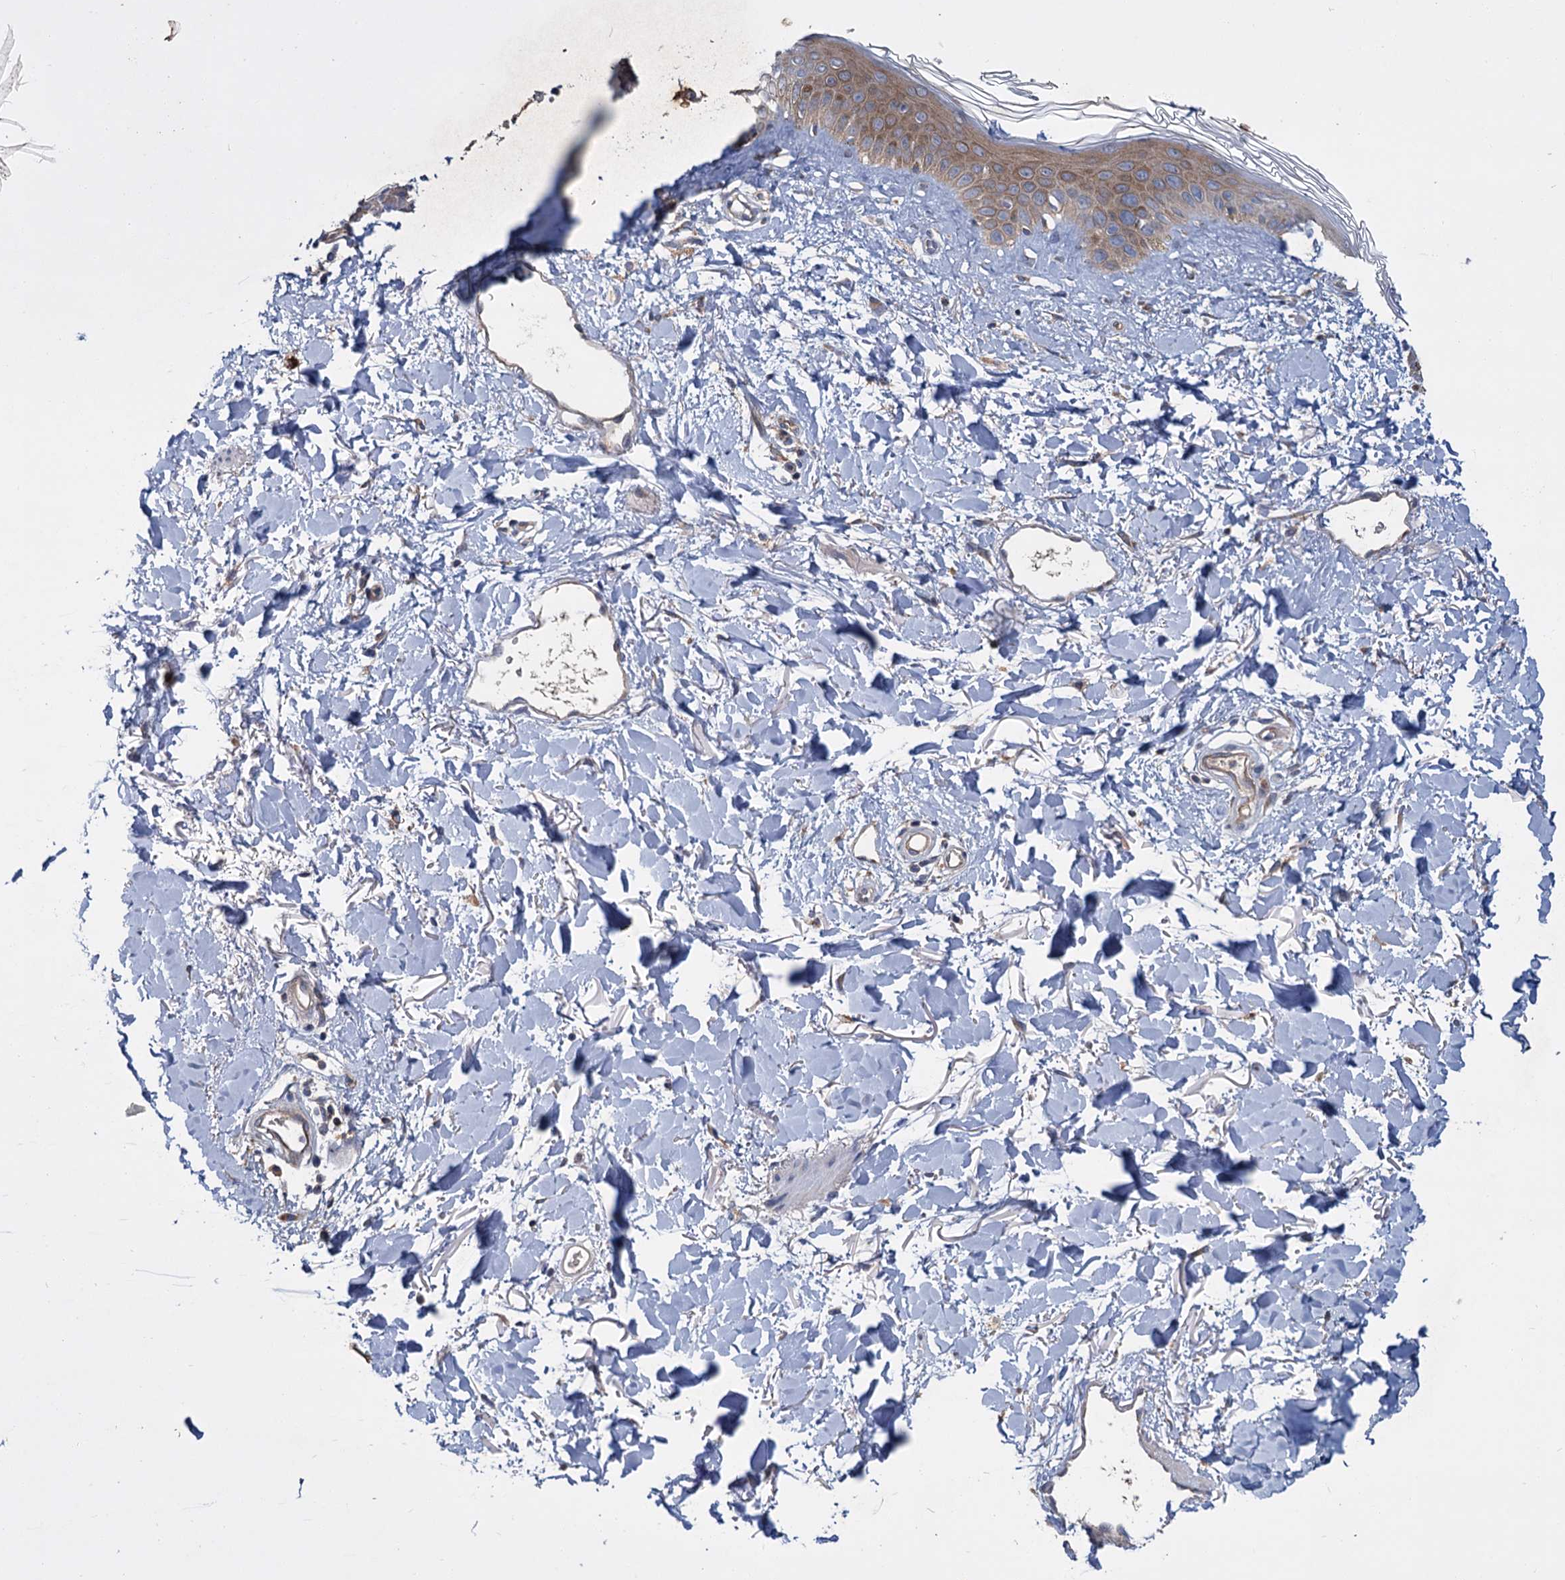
{"staining": {"intensity": "weak", "quantity": "25%-75%", "location": "cytoplasmic/membranous"}, "tissue": "skin", "cell_type": "Fibroblasts", "image_type": "normal", "snomed": [{"axis": "morphology", "description": "Normal tissue, NOS"}, {"axis": "topography", "description": "Skin"}], "caption": "Immunohistochemical staining of unremarkable skin shows low levels of weak cytoplasmic/membranous expression in approximately 25%-75% of fibroblasts. Using DAB (brown) and hematoxylin (blue) stains, captured at high magnification using brightfield microscopy.", "gene": "DYNC2H1", "patient": {"sex": "female", "age": 58}}